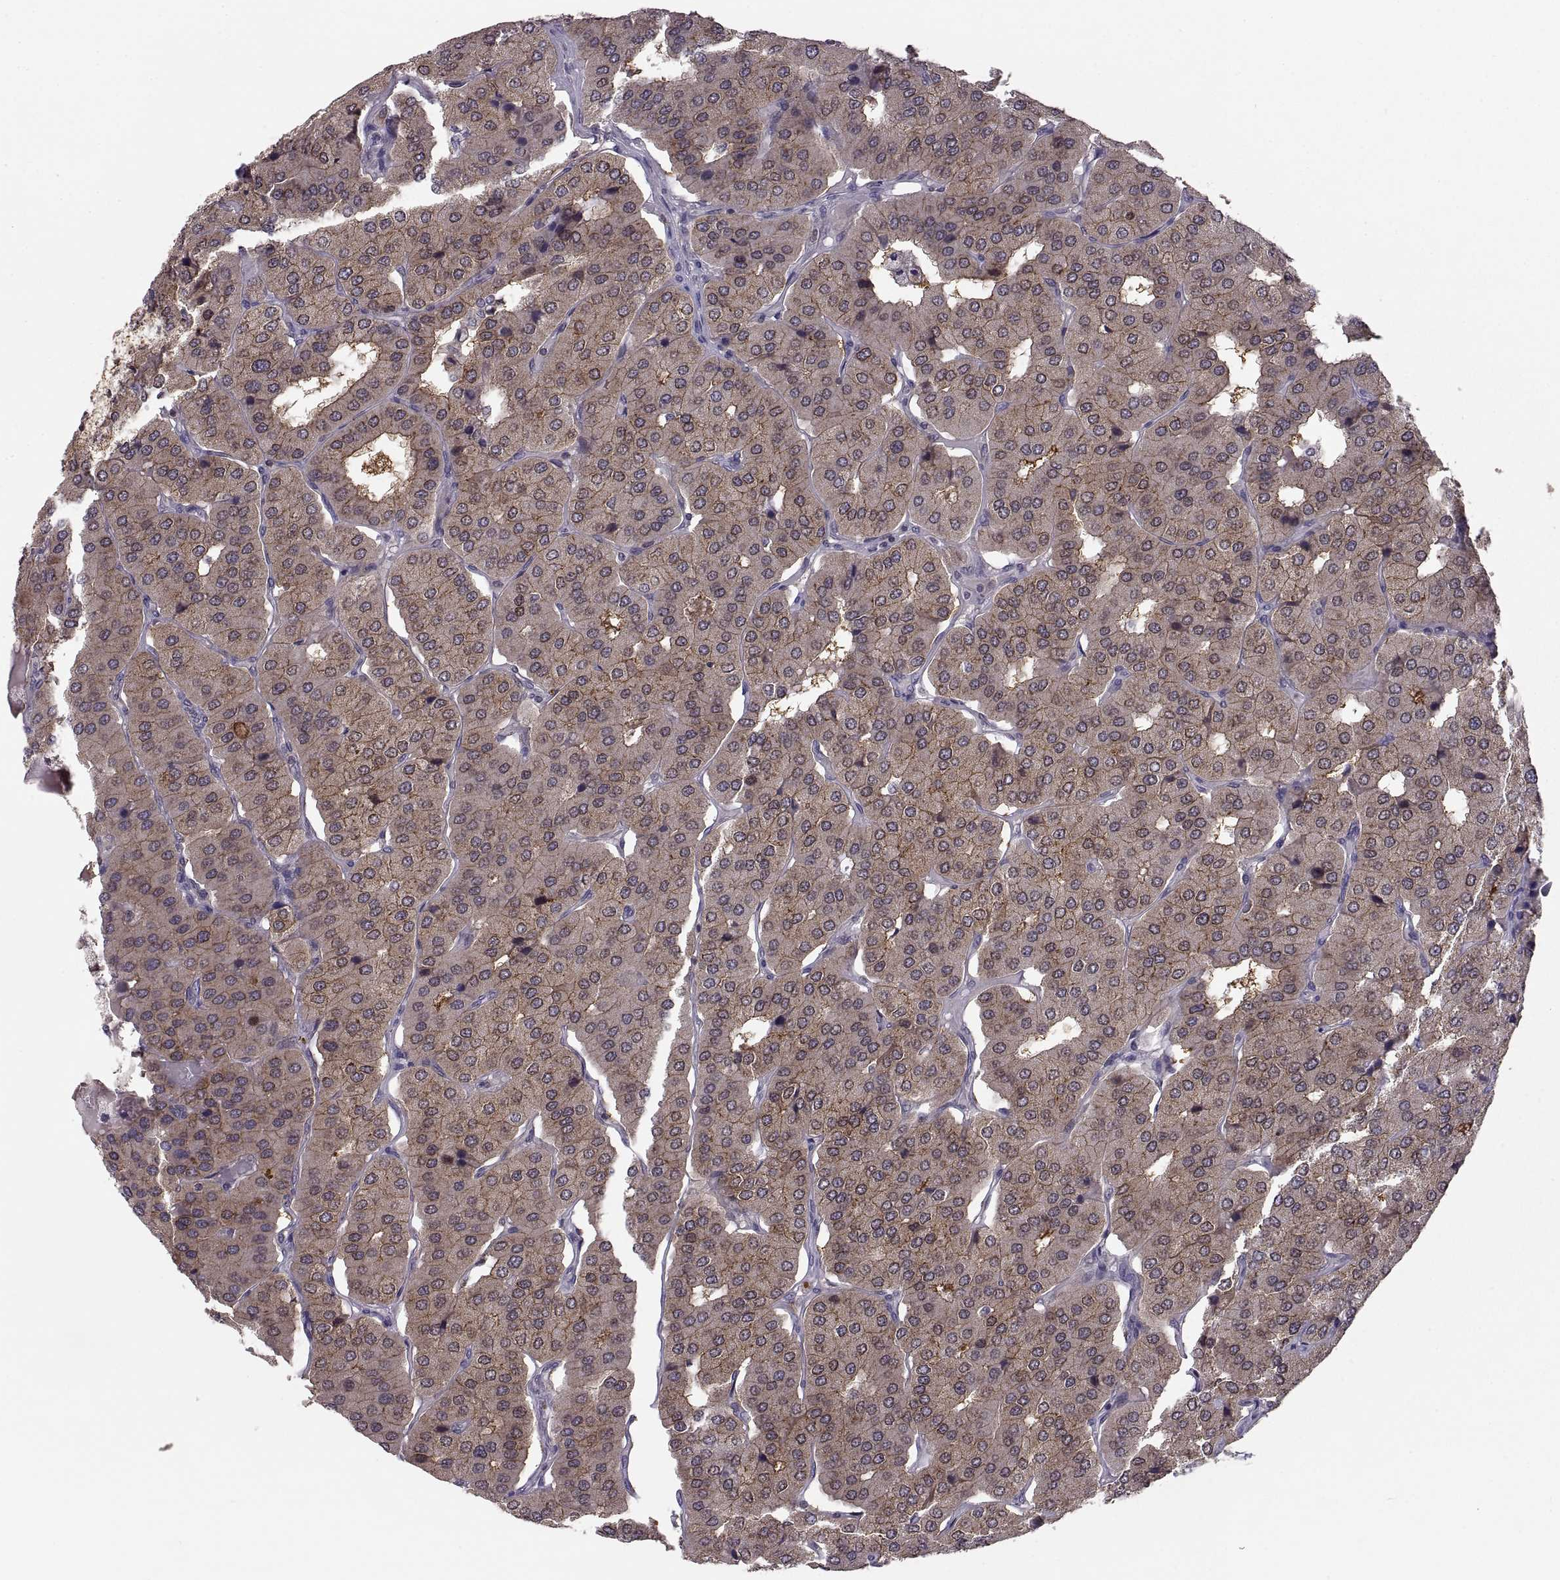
{"staining": {"intensity": "moderate", "quantity": ">75%", "location": "cytoplasmic/membranous"}, "tissue": "parathyroid gland", "cell_type": "Glandular cells", "image_type": "normal", "snomed": [{"axis": "morphology", "description": "Normal tissue, NOS"}, {"axis": "morphology", "description": "Adenoma, NOS"}, {"axis": "topography", "description": "Parathyroid gland"}], "caption": "A medium amount of moderate cytoplasmic/membranous expression is present in about >75% of glandular cells in unremarkable parathyroid gland. (IHC, brightfield microscopy, high magnification).", "gene": "EZR", "patient": {"sex": "female", "age": 86}}